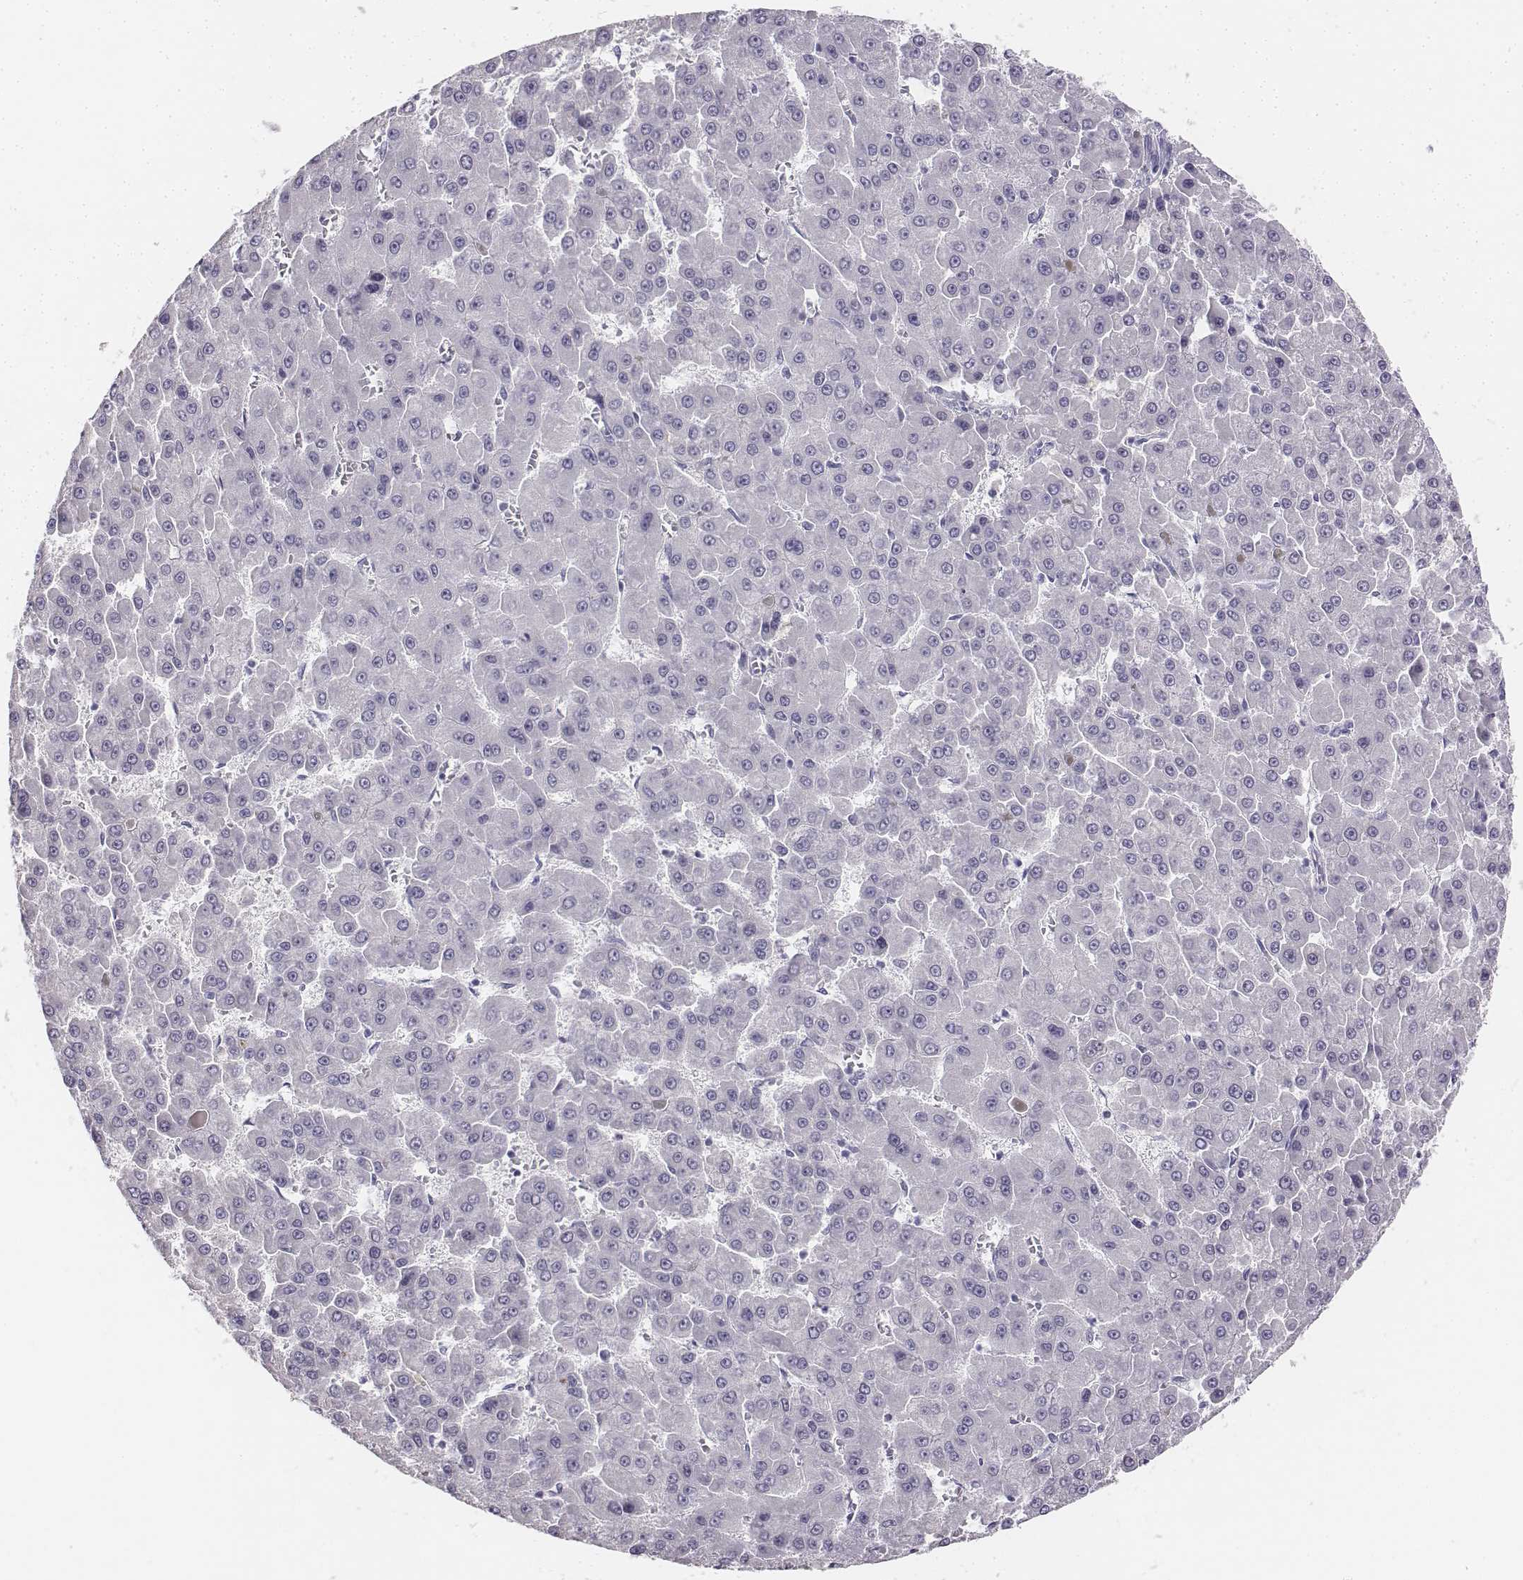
{"staining": {"intensity": "negative", "quantity": "none", "location": "none"}, "tissue": "liver cancer", "cell_type": "Tumor cells", "image_type": "cancer", "snomed": [{"axis": "morphology", "description": "Carcinoma, Hepatocellular, NOS"}, {"axis": "topography", "description": "Liver"}], "caption": "Liver hepatocellular carcinoma was stained to show a protein in brown. There is no significant expression in tumor cells. (Stains: DAB (3,3'-diaminobenzidine) IHC with hematoxylin counter stain, Microscopy: brightfield microscopy at high magnification).", "gene": "UCN2", "patient": {"sex": "male", "age": 78}}